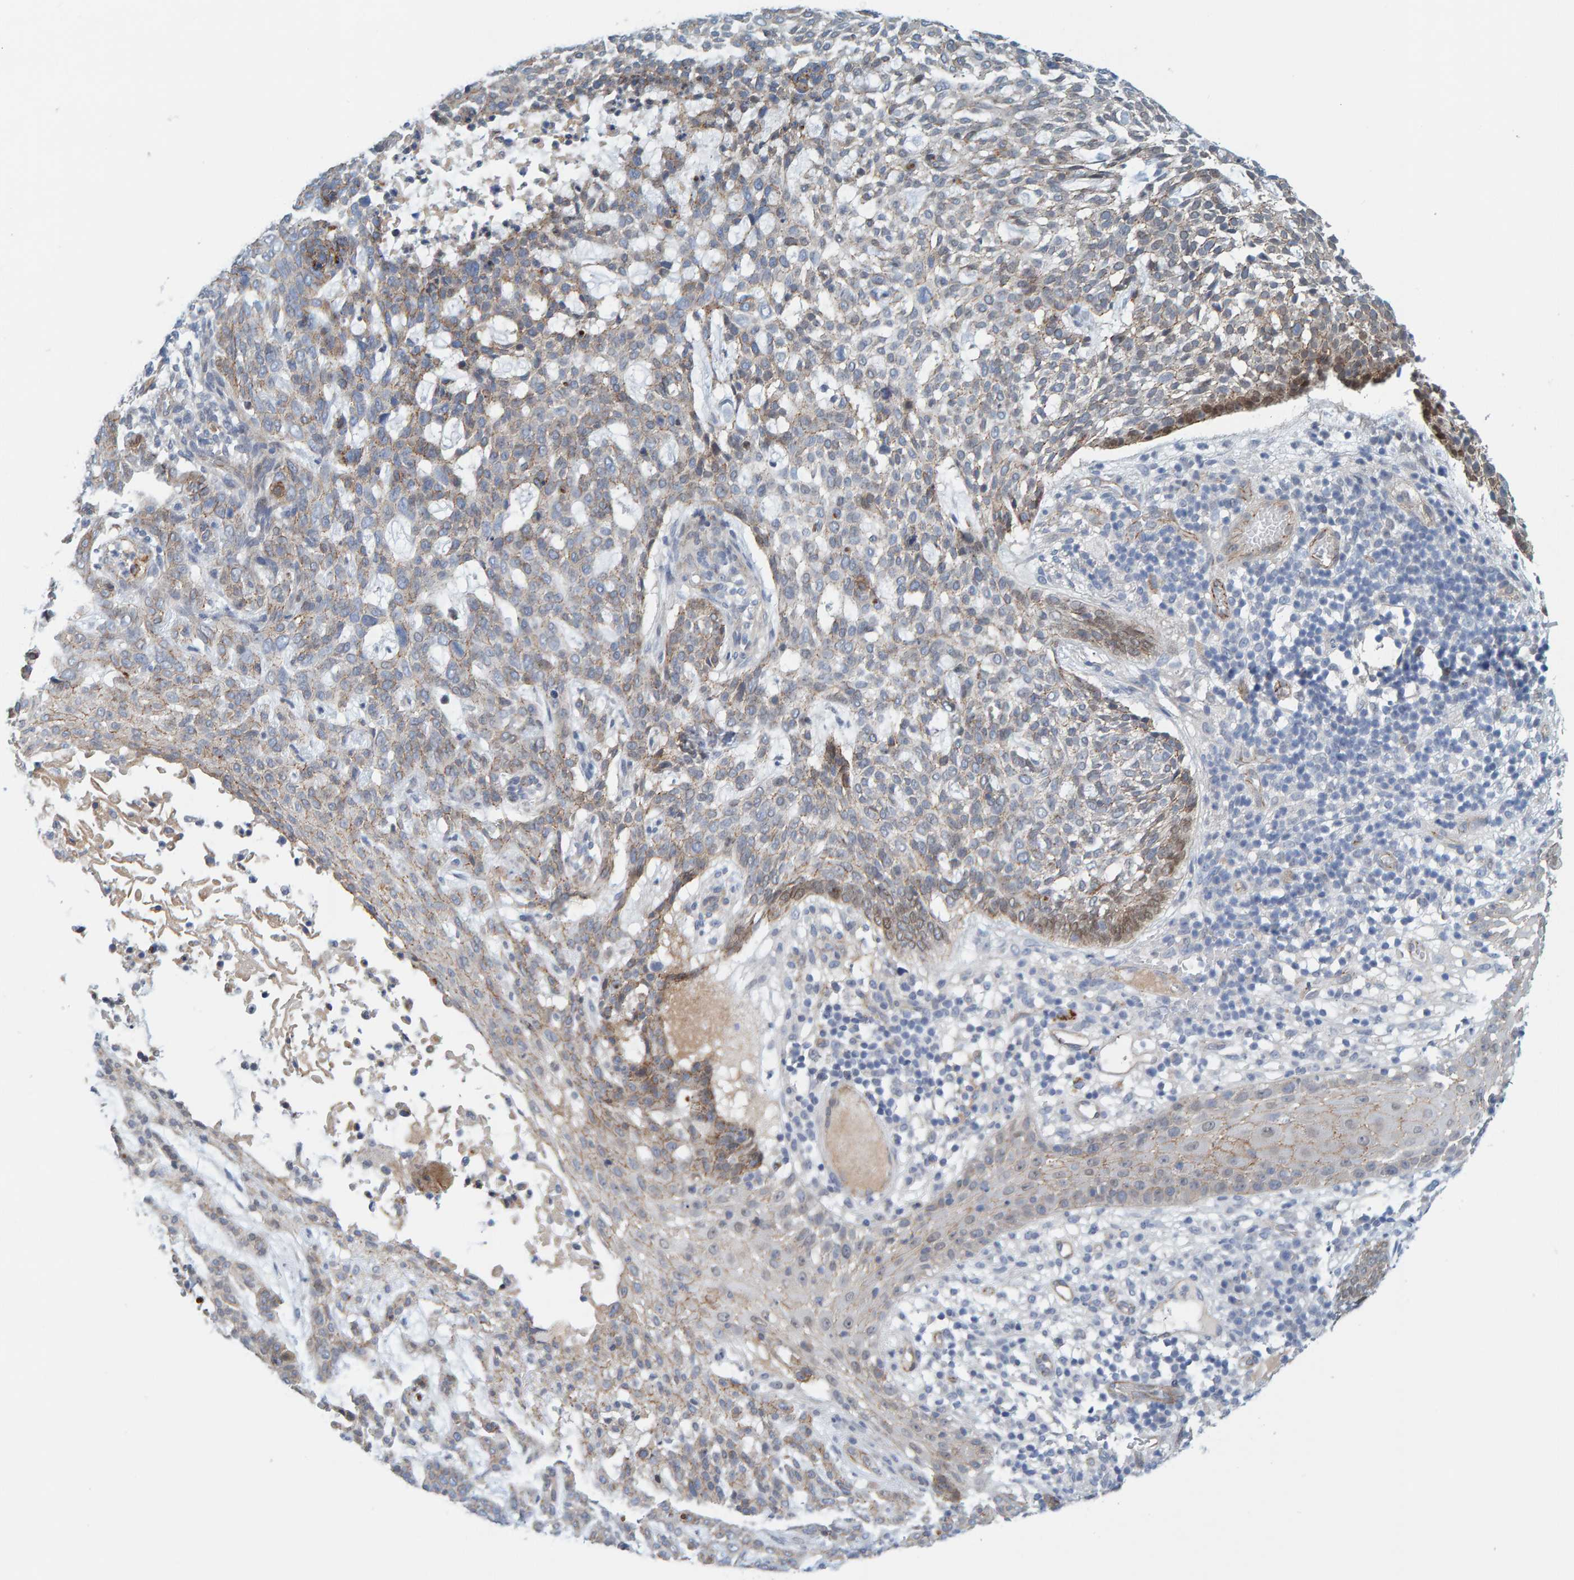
{"staining": {"intensity": "weak", "quantity": "<25%", "location": "cytoplasmic/membranous,nuclear"}, "tissue": "skin cancer", "cell_type": "Tumor cells", "image_type": "cancer", "snomed": [{"axis": "morphology", "description": "Basal cell carcinoma"}, {"axis": "topography", "description": "Skin"}], "caption": "IHC of skin cancer (basal cell carcinoma) displays no positivity in tumor cells. (DAB (3,3'-diaminobenzidine) immunohistochemistry (IHC) visualized using brightfield microscopy, high magnification).", "gene": "KRBA2", "patient": {"sex": "female", "age": 64}}